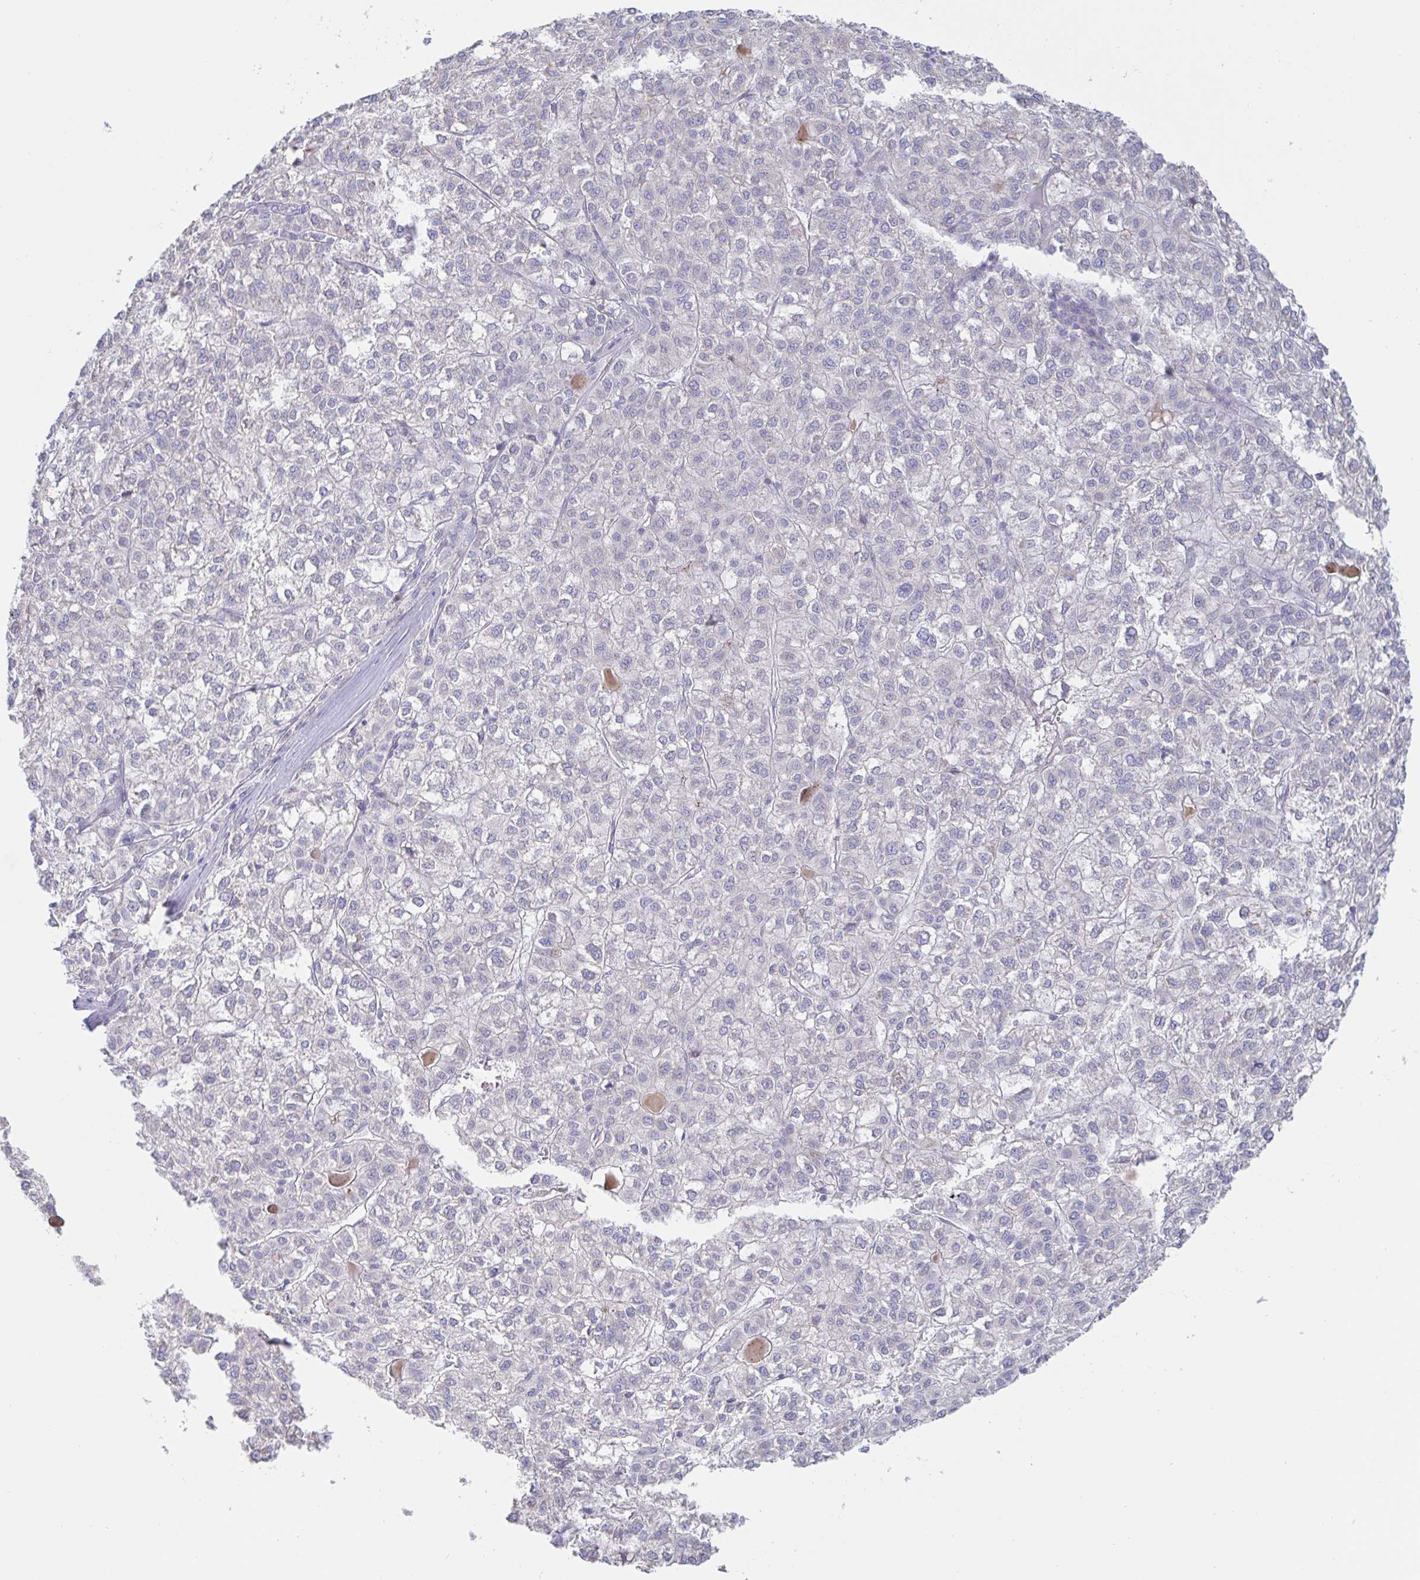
{"staining": {"intensity": "negative", "quantity": "none", "location": "none"}, "tissue": "liver cancer", "cell_type": "Tumor cells", "image_type": "cancer", "snomed": [{"axis": "morphology", "description": "Carcinoma, Hepatocellular, NOS"}, {"axis": "topography", "description": "Liver"}], "caption": "A high-resolution photomicrograph shows immunohistochemistry staining of liver cancer (hepatocellular carcinoma), which shows no significant expression in tumor cells.", "gene": "SIAH3", "patient": {"sex": "female", "age": 43}}